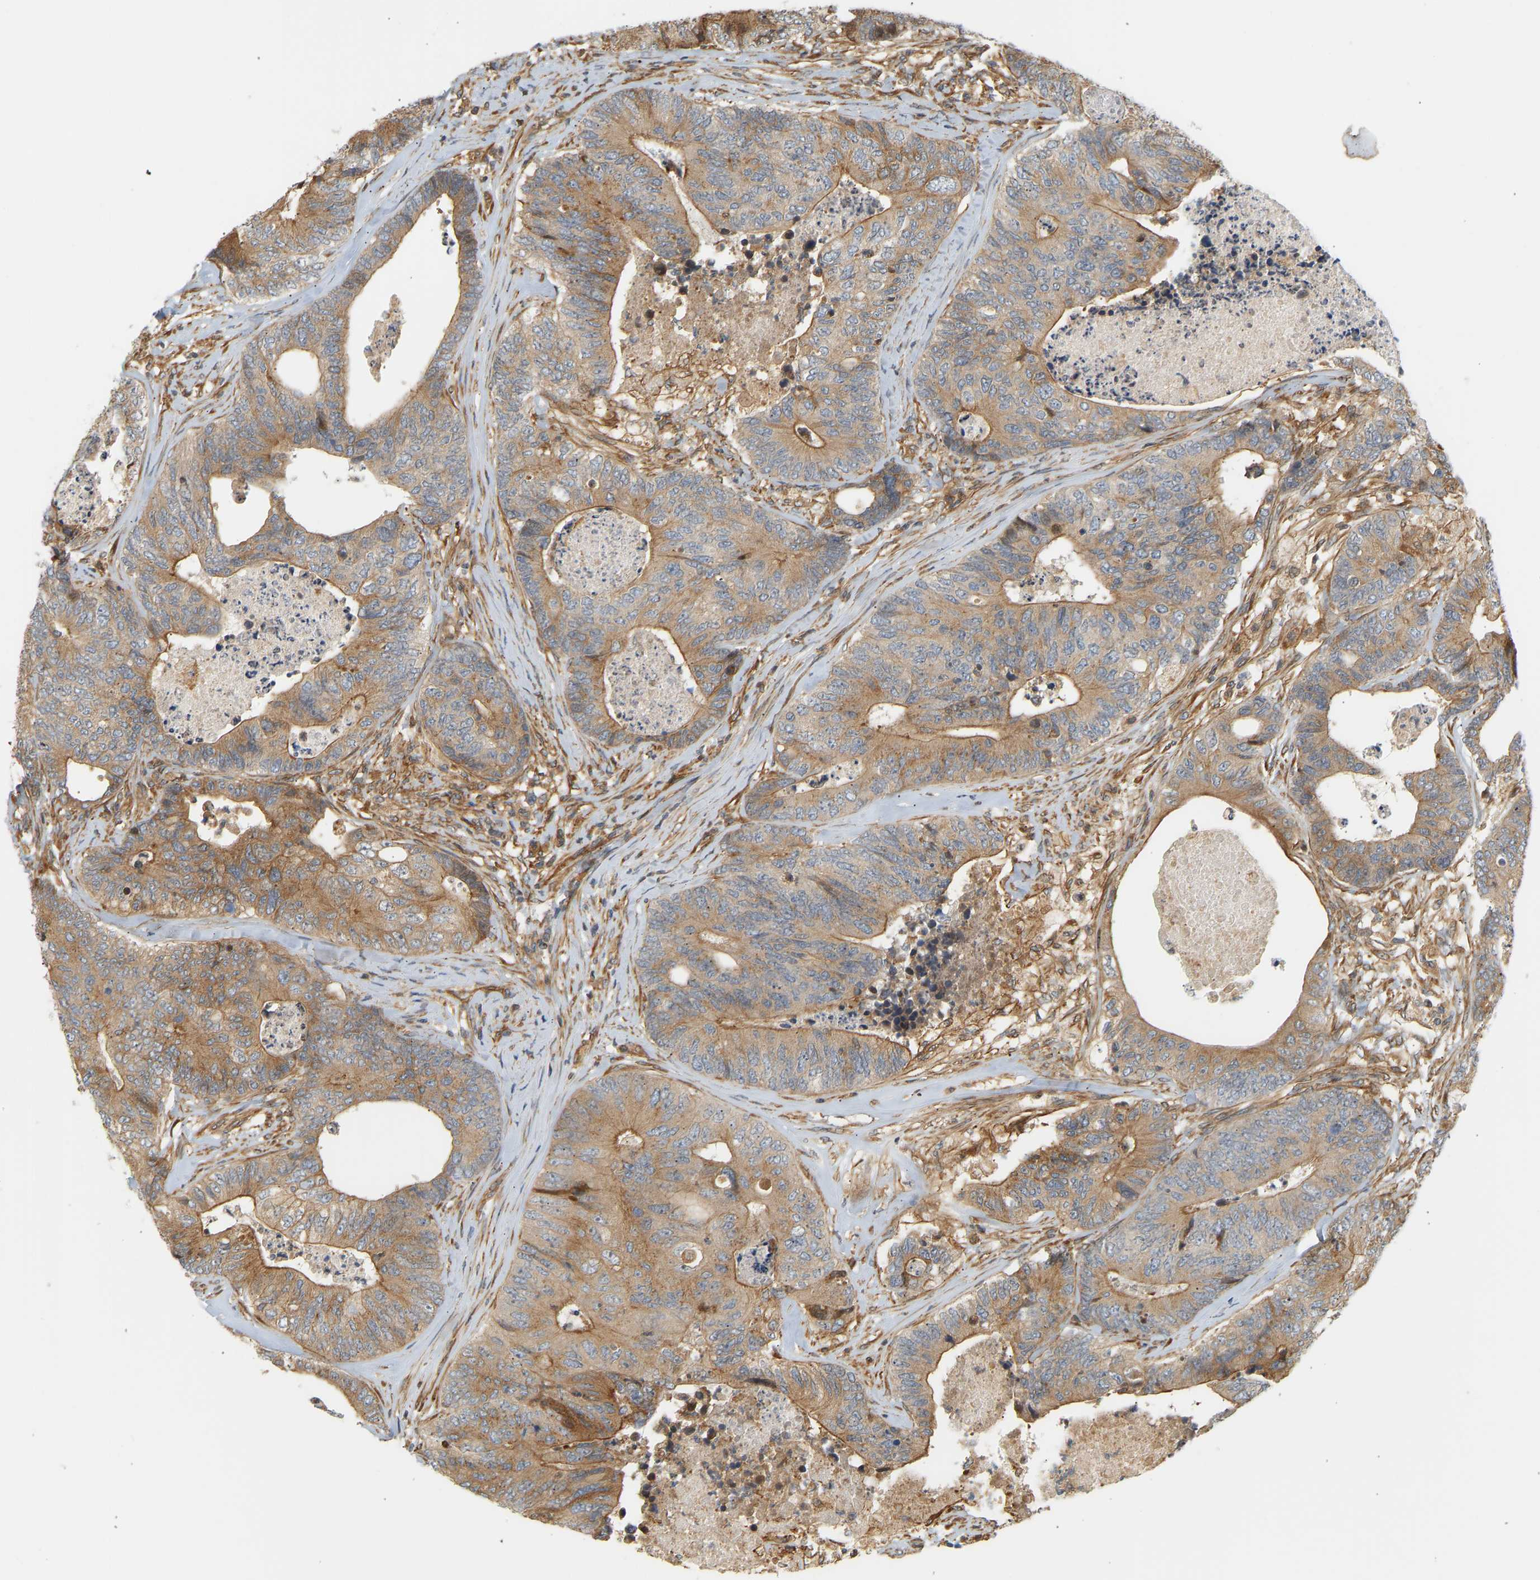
{"staining": {"intensity": "moderate", "quantity": ">75%", "location": "cytoplasmic/membranous"}, "tissue": "colorectal cancer", "cell_type": "Tumor cells", "image_type": "cancer", "snomed": [{"axis": "morphology", "description": "Adenocarcinoma, NOS"}, {"axis": "topography", "description": "Colon"}], "caption": "The immunohistochemical stain shows moderate cytoplasmic/membranous expression in tumor cells of adenocarcinoma (colorectal) tissue.", "gene": "CEP57", "patient": {"sex": "female", "age": 67}}